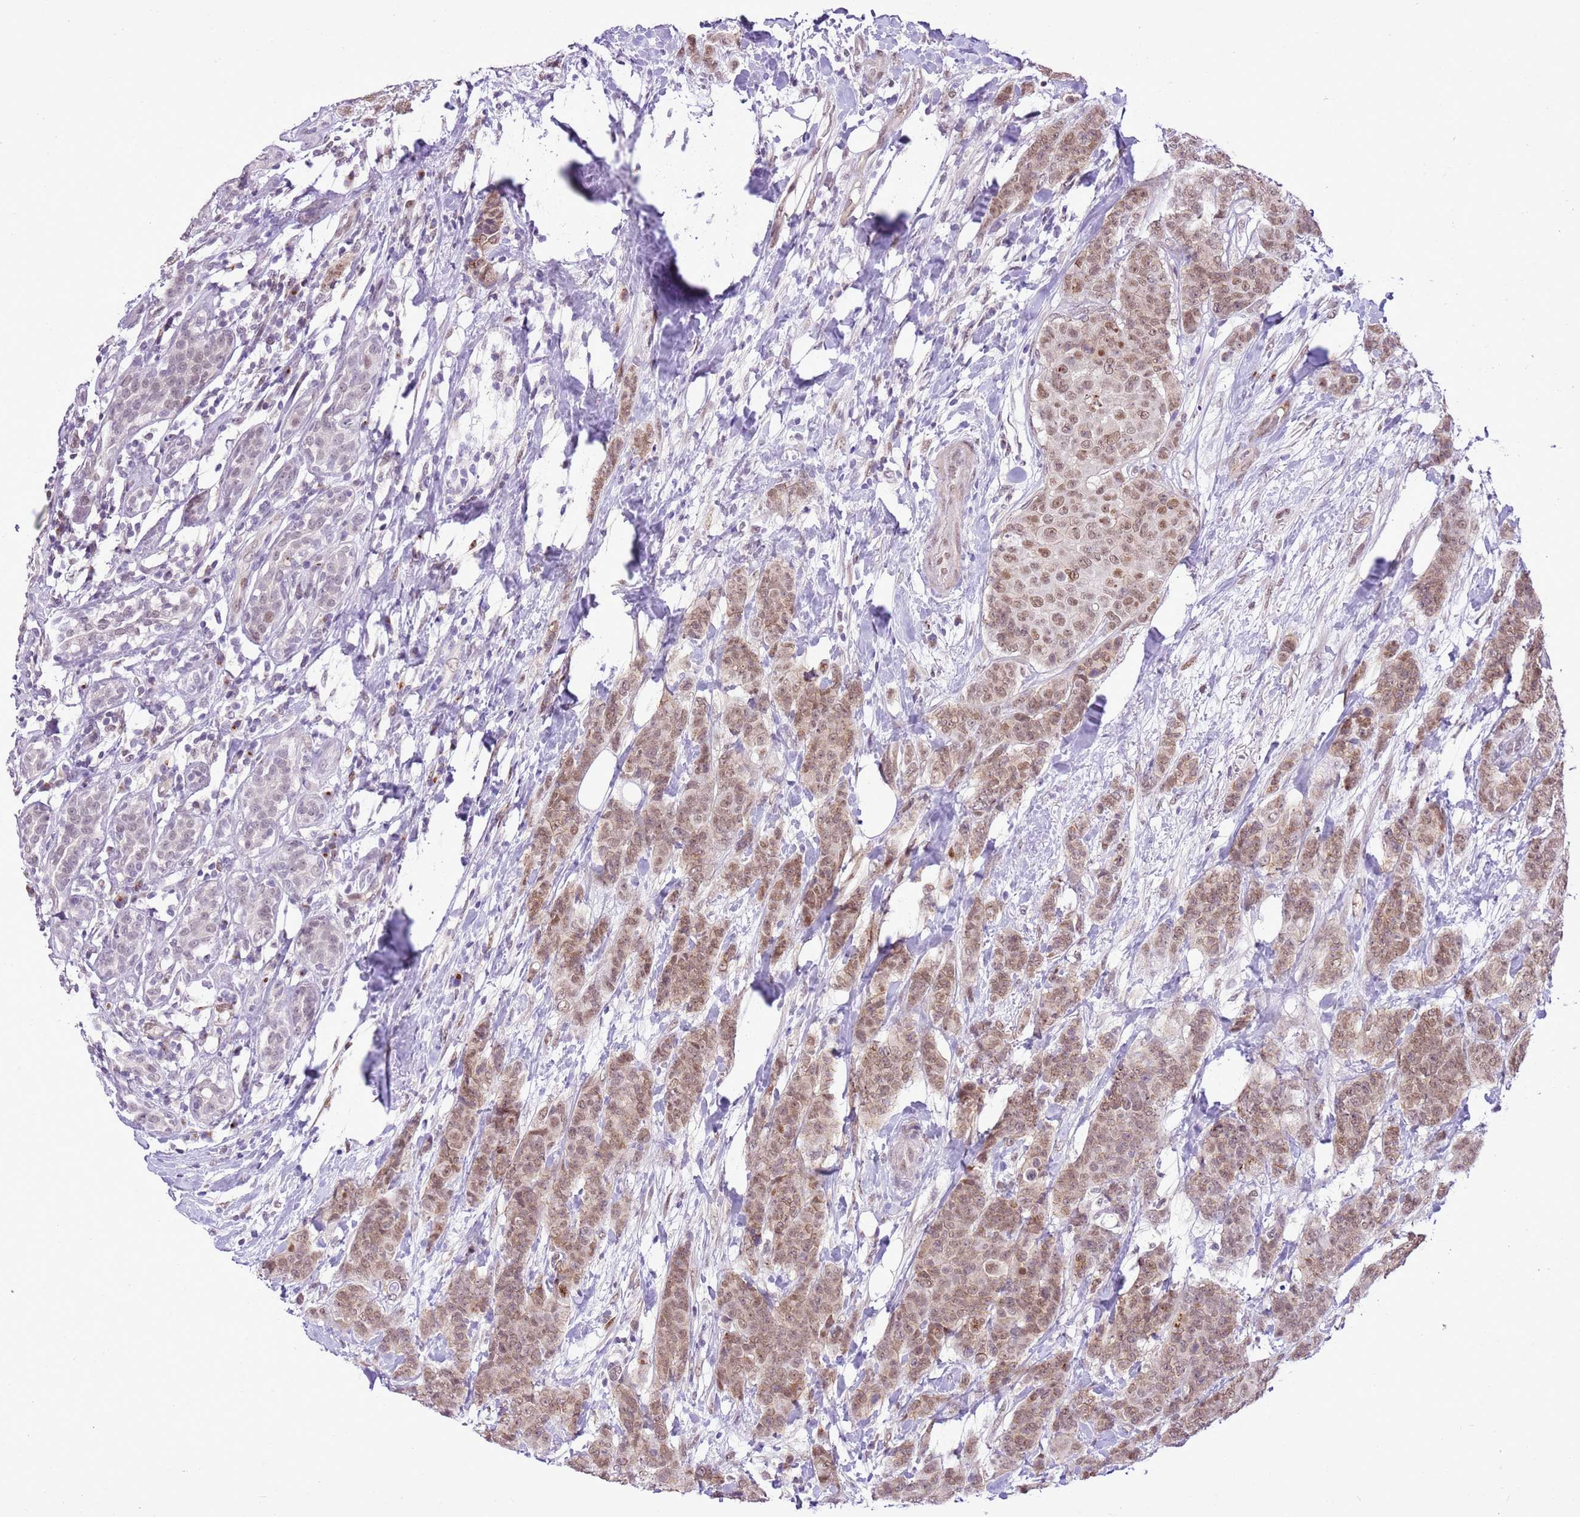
{"staining": {"intensity": "moderate", "quantity": ">75%", "location": "nuclear"}, "tissue": "breast cancer", "cell_type": "Tumor cells", "image_type": "cancer", "snomed": [{"axis": "morphology", "description": "Duct carcinoma"}, {"axis": "topography", "description": "Breast"}], "caption": "Tumor cells demonstrate moderate nuclear positivity in about >75% of cells in breast cancer (intraductal carcinoma).", "gene": "NACC2", "patient": {"sex": "female", "age": 40}}